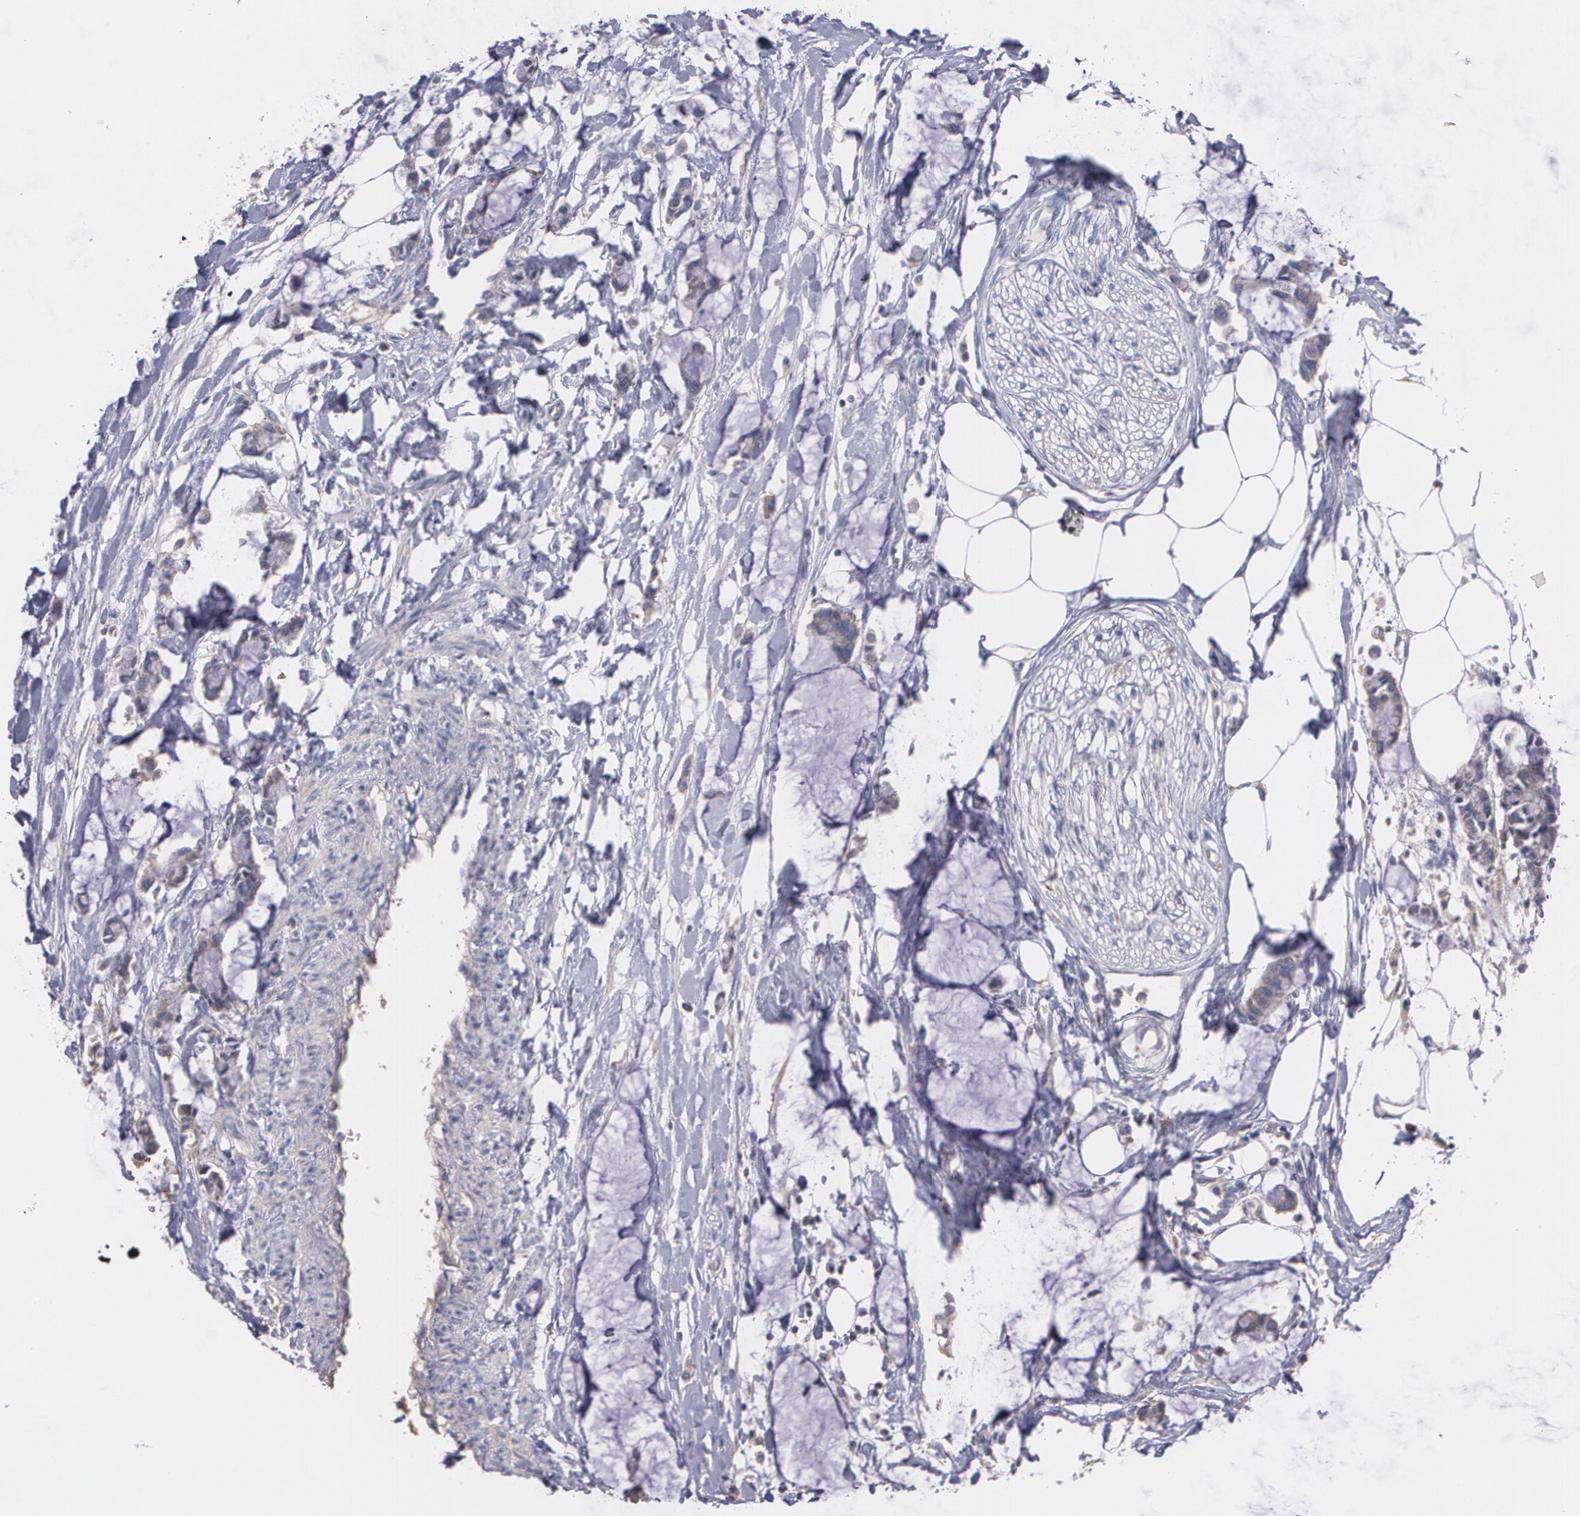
{"staining": {"intensity": "weak", "quantity": "<25%", "location": "cytoplasmic/membranous"}, "tissue": "colorectal cancer", "cell_type": "Tumor cells", "image_type": "cancer", "snomed": [{"axis": "morphology", "description": "Normal tissue, NOS"}, {"axis": "morphology", "description": "Adenocarcinoma, NOS"}, {"axis": "topography", "description": "Colon"}, {"axis": "topography", "description": "Peripheral nerve tissue"}], "caption": "DAB immunohistochemical staining of adenocarcinoma (colorectal) demonstrates no significant expression in tumor cells.", "gene": "AMBP", "patient": {"sex": "male", "age": 14}}